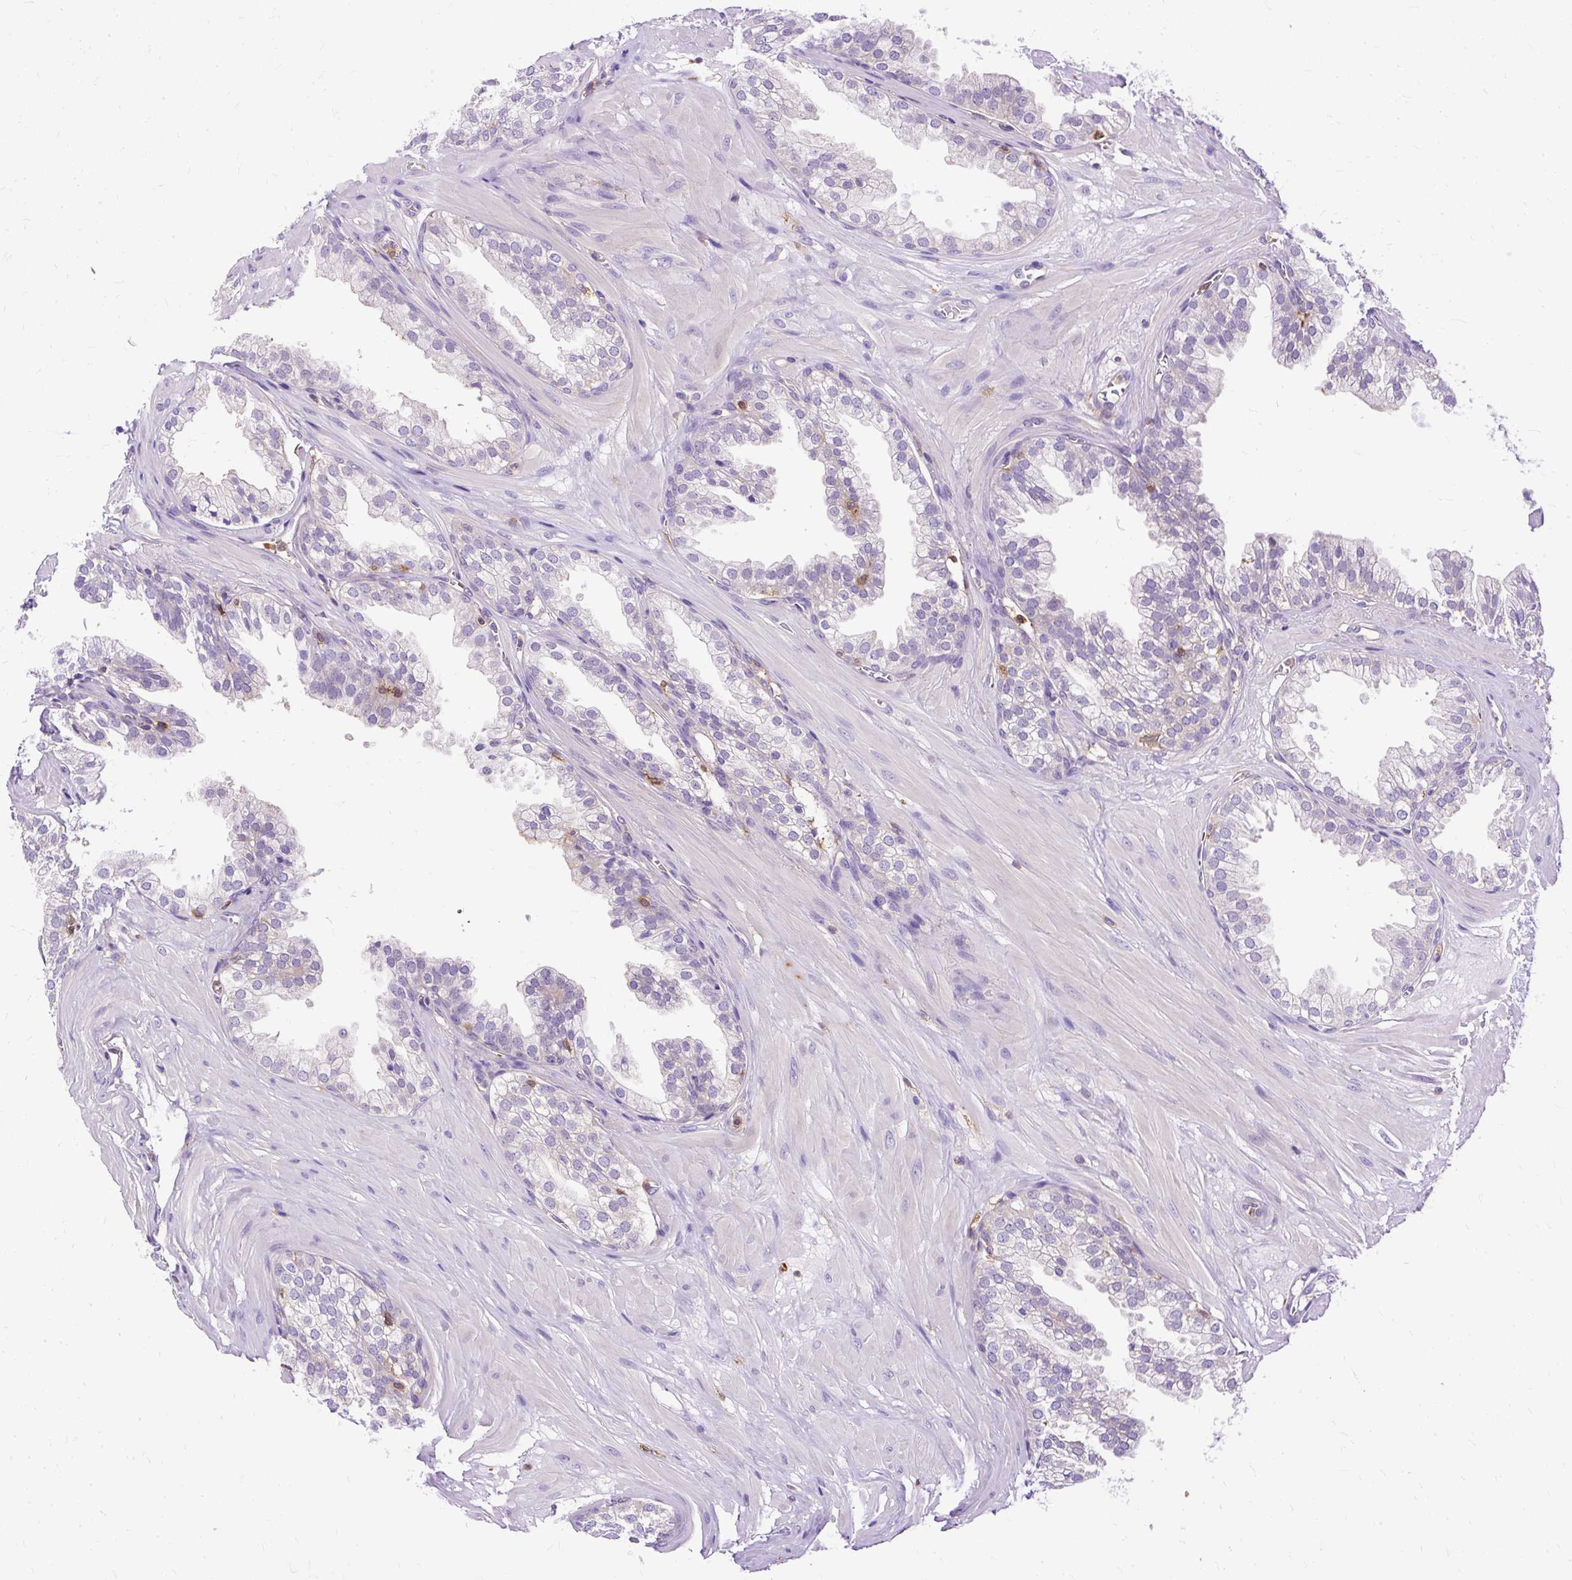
{"staining": {"intensity": "negative", "quantity": "none", "location": "none"}, "tissue": "prostate", "cell_type": "Glandular cells", "image_type": "normal", "snomed": [{"axis": "morphology", "description": "Normal tissue, NOS"}, {"axis": "topography", "description": "Prostate"}, {"axis": "topography", "description": "Peripheral nerve tissue"}], "caption": "Immunohistochemistry (IHC) of benign prostate shows no expression in glandular cells. The staining is performed using DAB (3,3'-diaminobenzidine) brown chromogen with nuclei counter-stained in using hematoxylin.", "gene": "TWF2", "patient": {"sex": "male", "age": 55}}